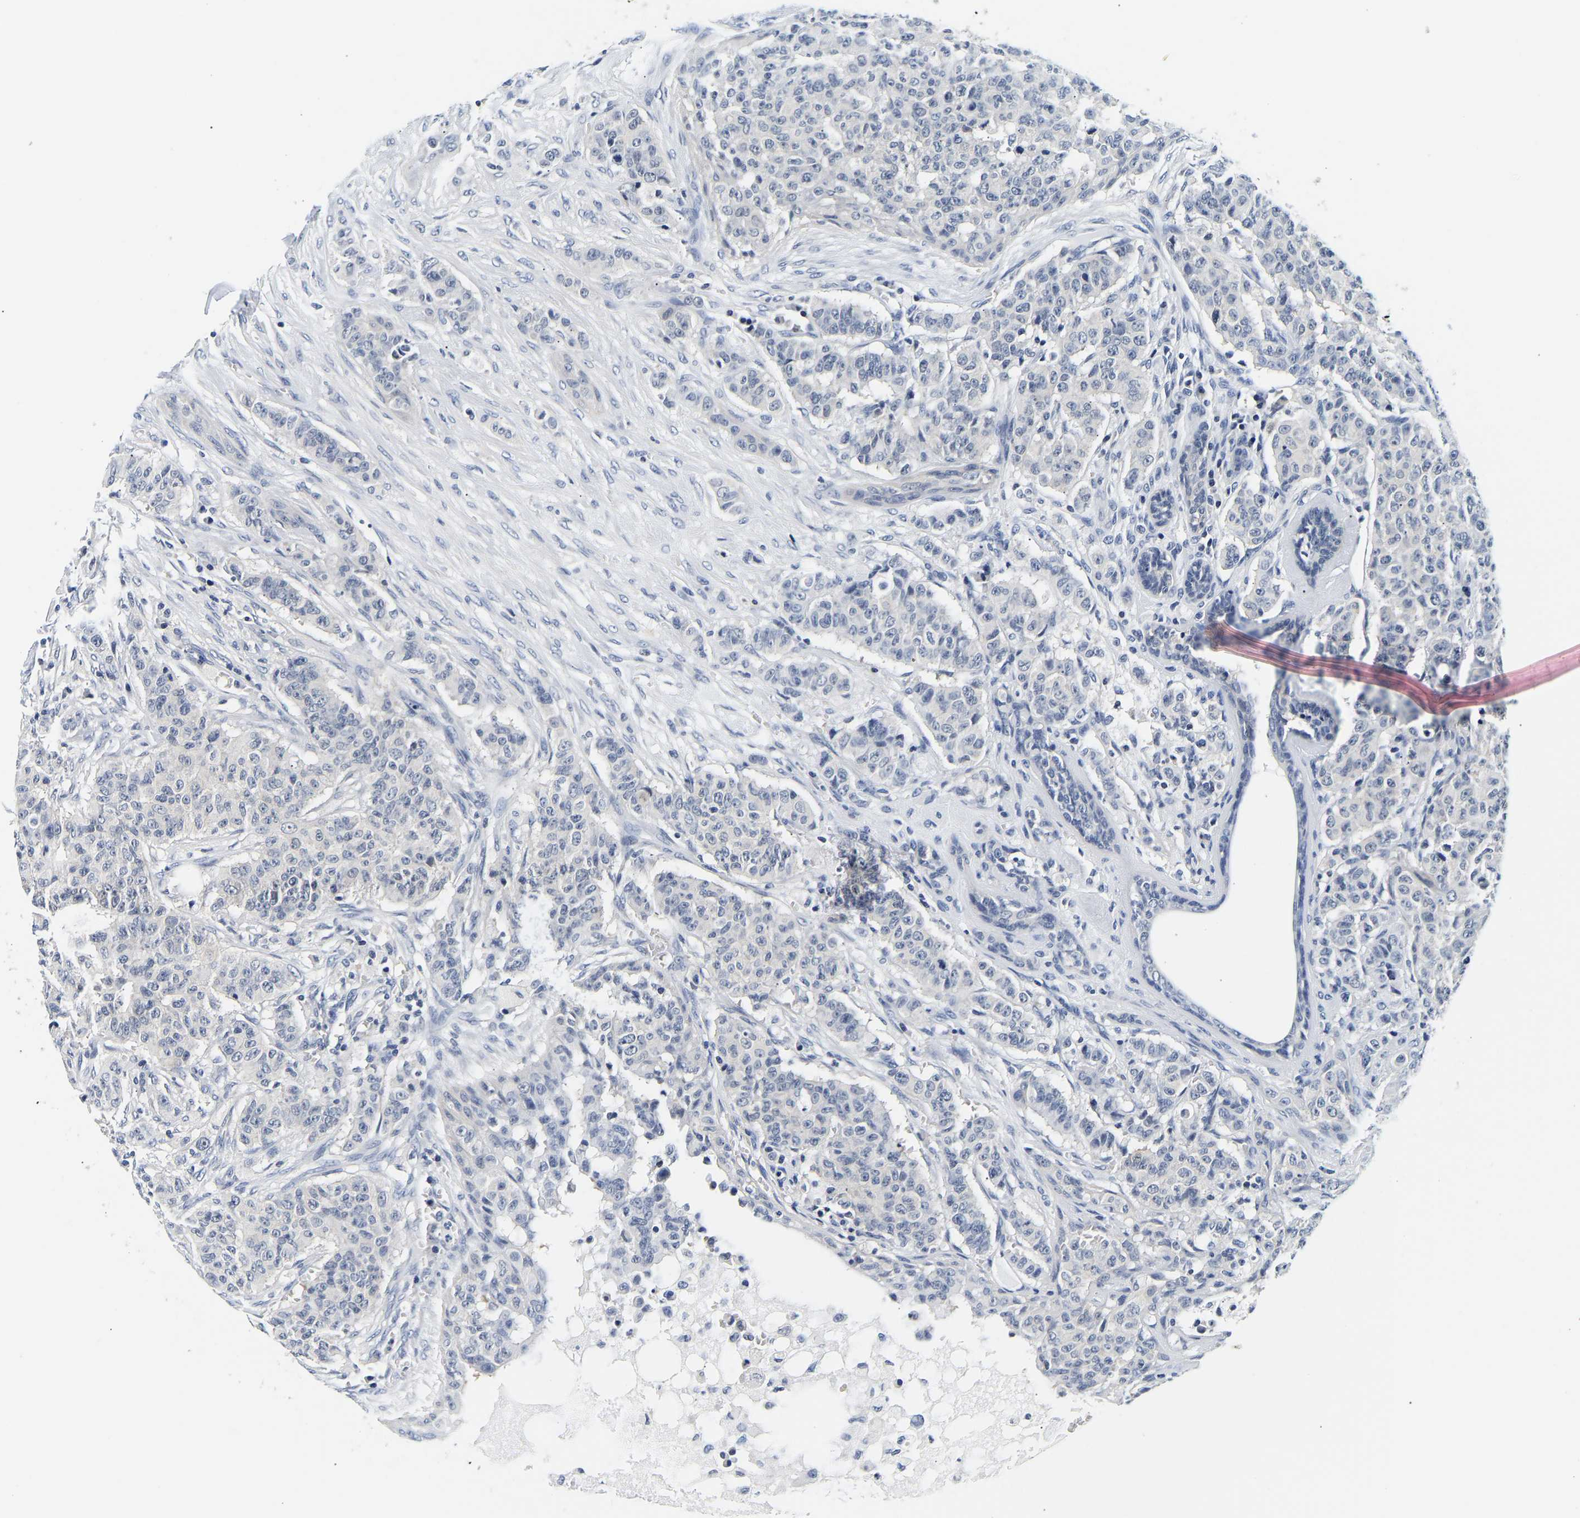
{"staining": {"intensity": "negative", "quantity": "none", "location": "none"}, "tissue": "breast cancer", "cell_type": "Tumor cells", "image_type": "cancer", "snomed": [{"axis": "morphology", "description": "Normal tissue, NOS"}, {"axis": "morphology", "description": "Duct carcinoma"}, {"axis": "topography", "description": "Breast"}], "caption": "Human breast cancer stained for a protein using IHC reveals no staining in tumor cells.", "gene": "UCHL3", "patient": {"sex": "female", "age": 40}}